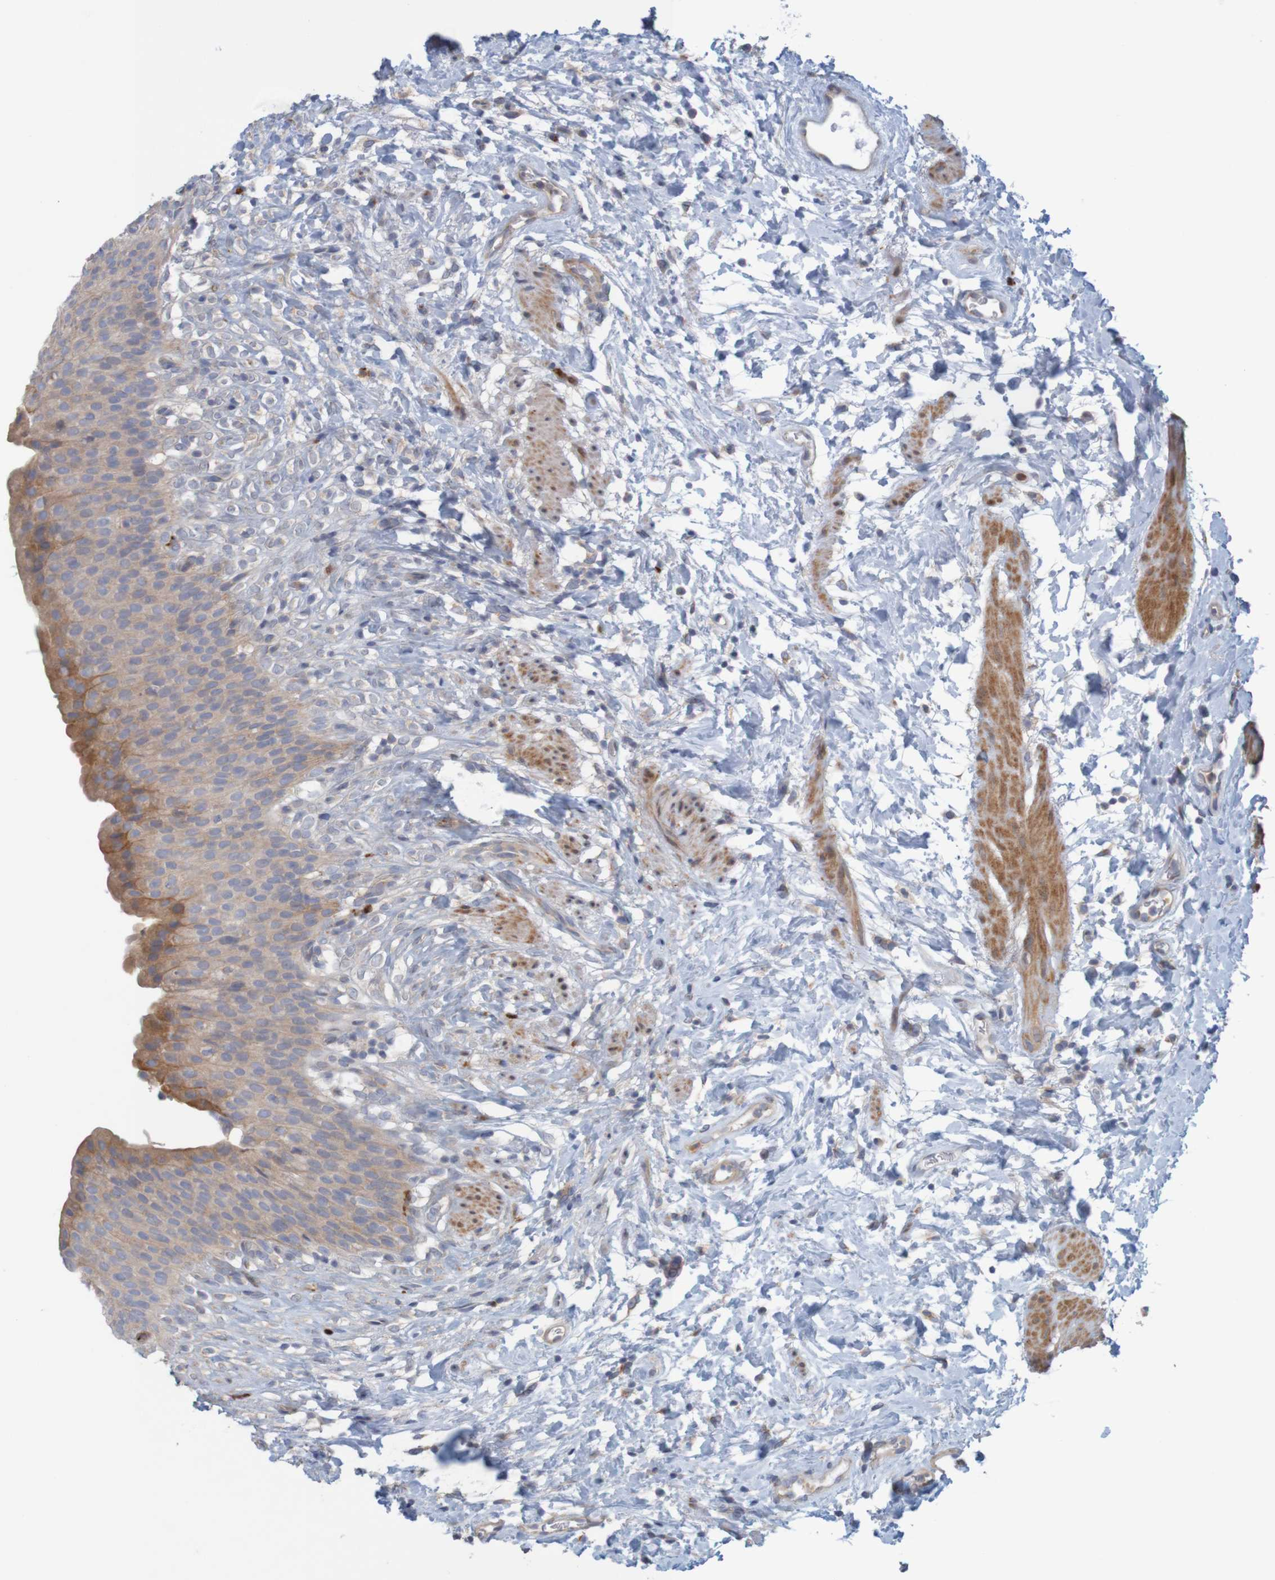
{"staining": {"intensity": "strong", "quantity": "<25%", "location": "cytoplasmic/membranous"}, "tissue": "urinary bladder", "cell_type": "Urothelial cells", "image_type": "normal", "snomed": [{"axis": "morphology", "description": "Normal tissue, NOS"}, {"axis": "topography", "description": "Urinary bladder"}], "caption": "Urinary bladder stained for a protein (brown) shows strong cytoplasmic/membranous positive positivity in approximately <25% of urothelial cells.", "gene": "KRT23", "patient": {"sex": "female", "age": 79}}